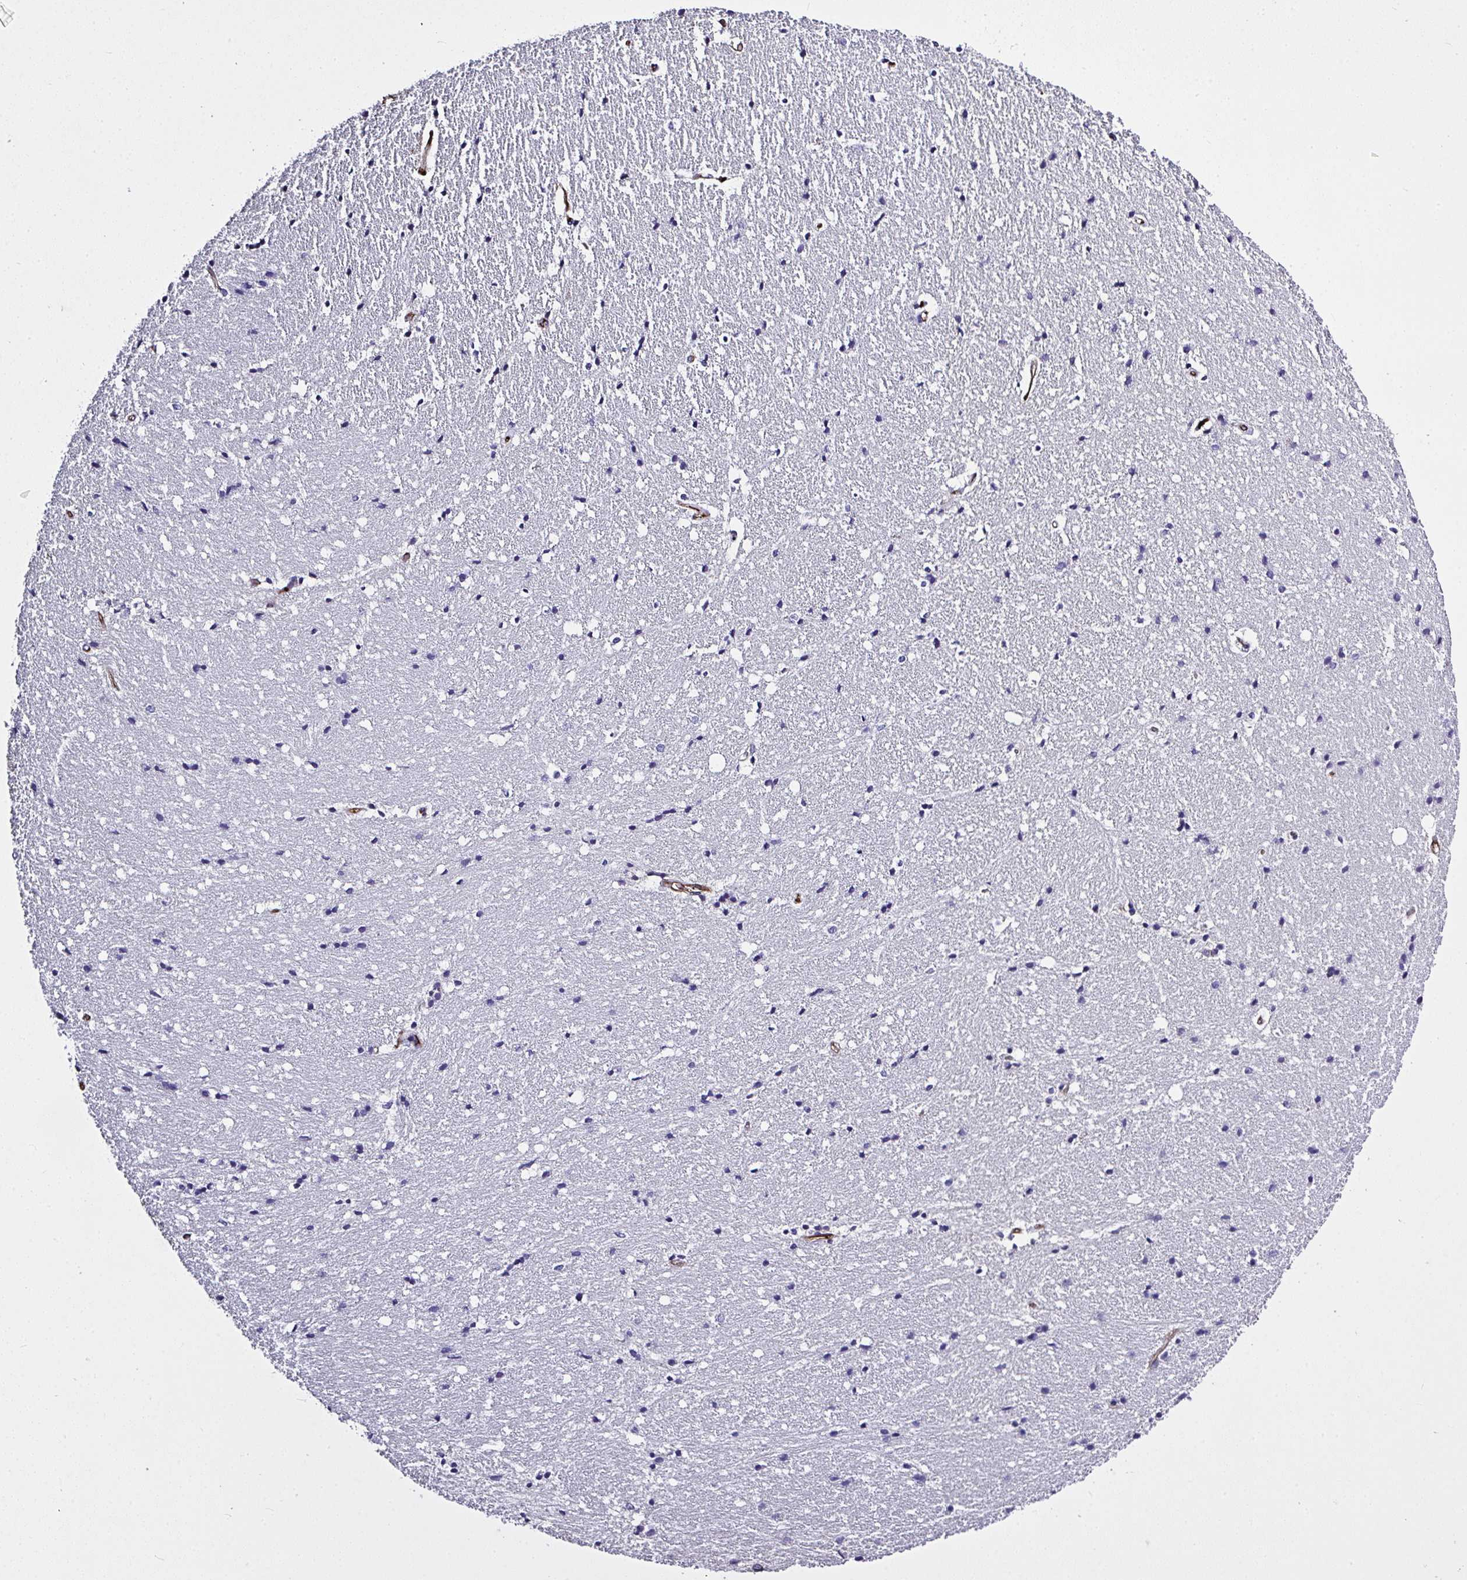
{"staining": {"intensity": "negative", "quantity": "none", "location": "none"}, "tissue": "hippocampus", "cell_type": "Glial cells", "image_type": "normal", "snomed": [{"axis": "morphology", "description": "Normal tissue, NOS"}, {"axis": "topography", "description": "Hippocampus"}], "caption": "Immunohistochemical staining of benign human hippocampus exhibits no significant staining in glial cells. (DAB IHC visualized using brightfield microscopy, high magnification).", "gene": "ZNF813", "patient": {"sex": "male", "age": 63}}